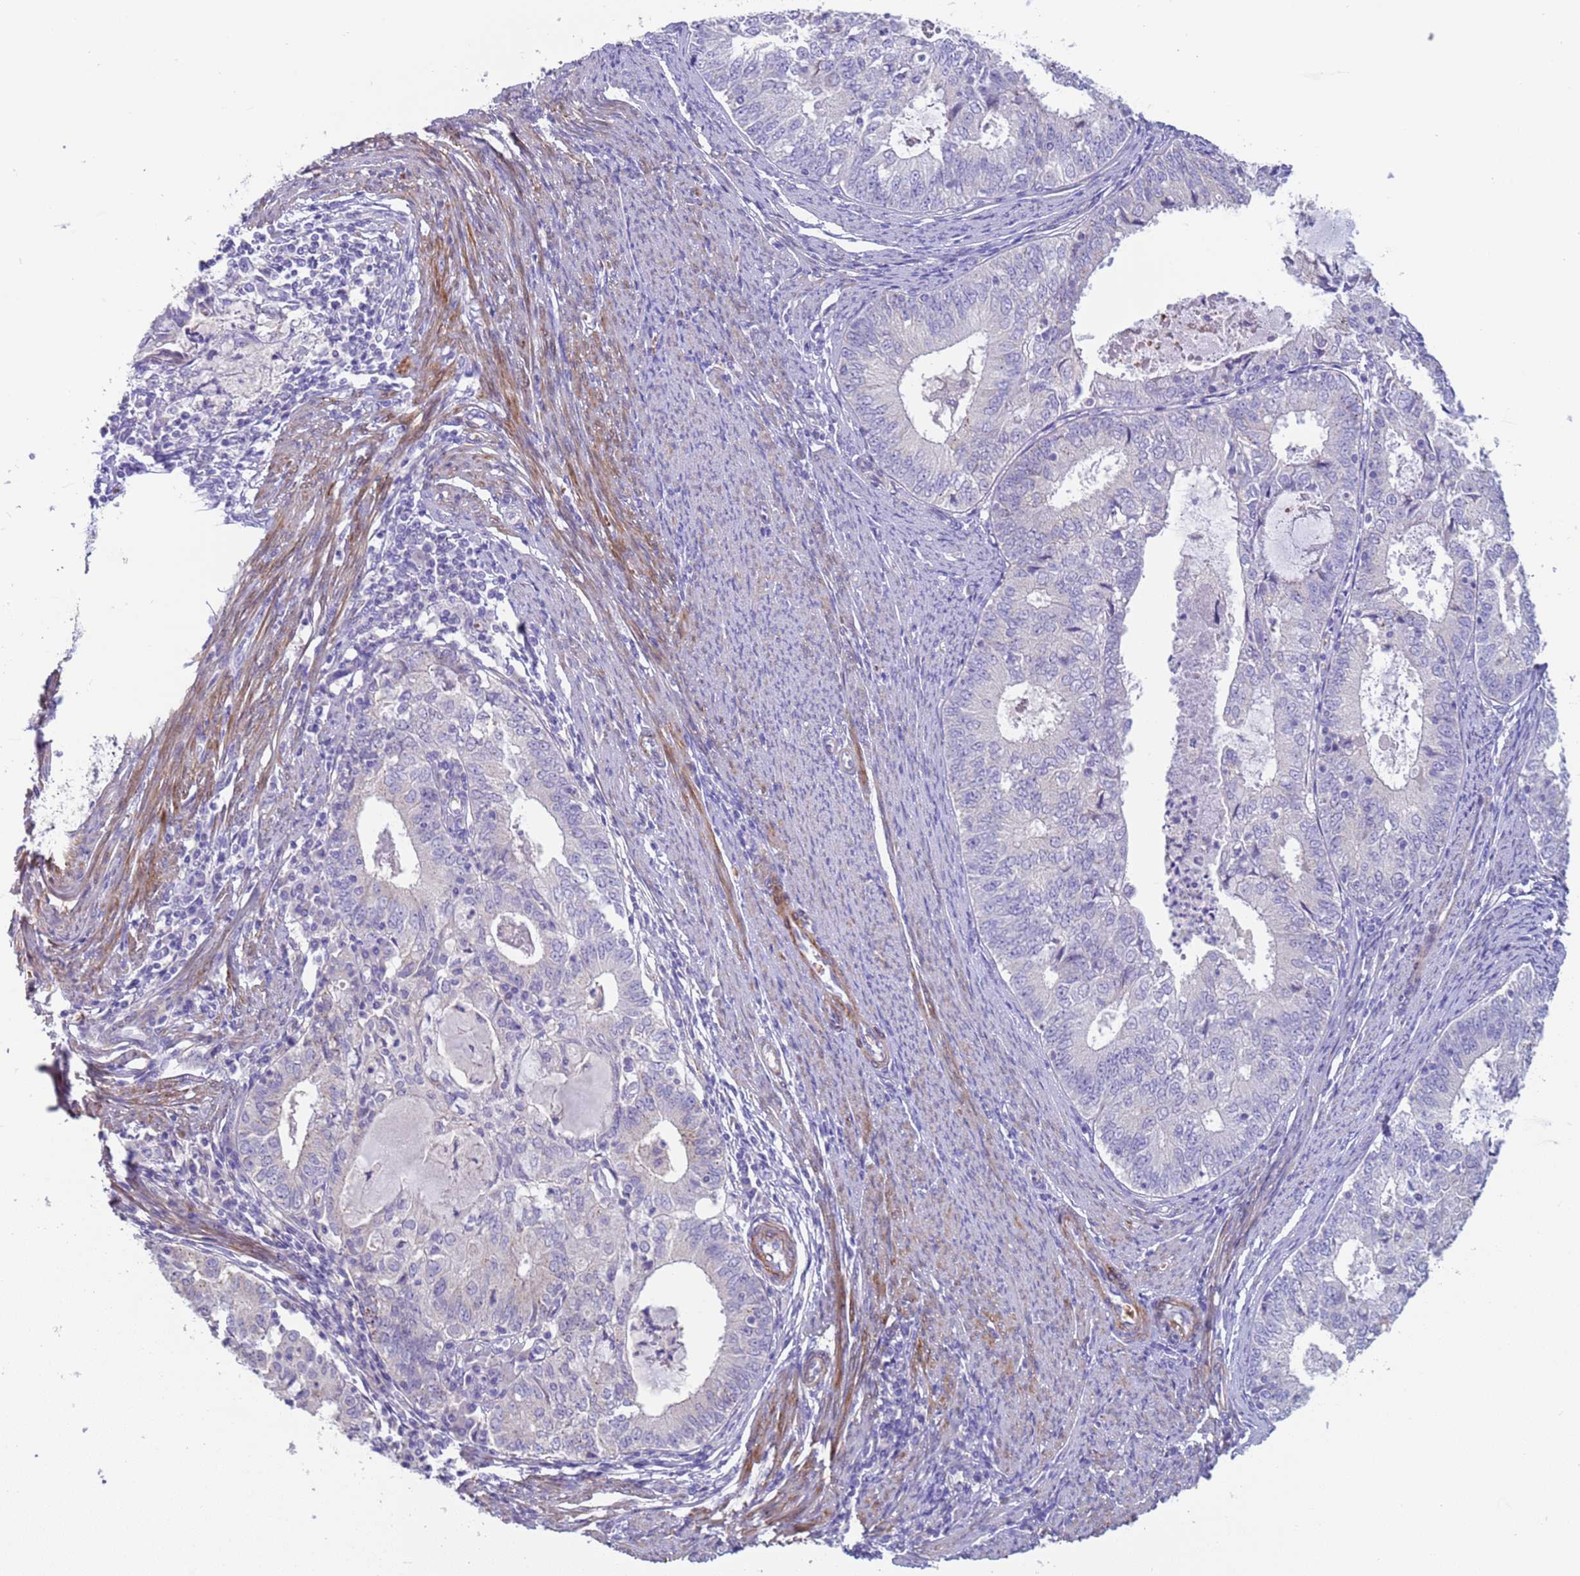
{"staining": {"intensity": "negative", "quantity": "none", "location": "none"}, "tissue": "endometrial cancer", "cell_type": "Tumor cells", "image_type": "cancer", "snomed": [{"axis": "morphology", "description": "Adenocarcinoma, NOS"}, {"axis": "topography", "description": "Endometrium"}], "caption": "Tumor cells show no significant expression in adenocarcinoma (endometrial).", "gene": "KBTBD3", "patient": {"sex": "female", "age": 57}}